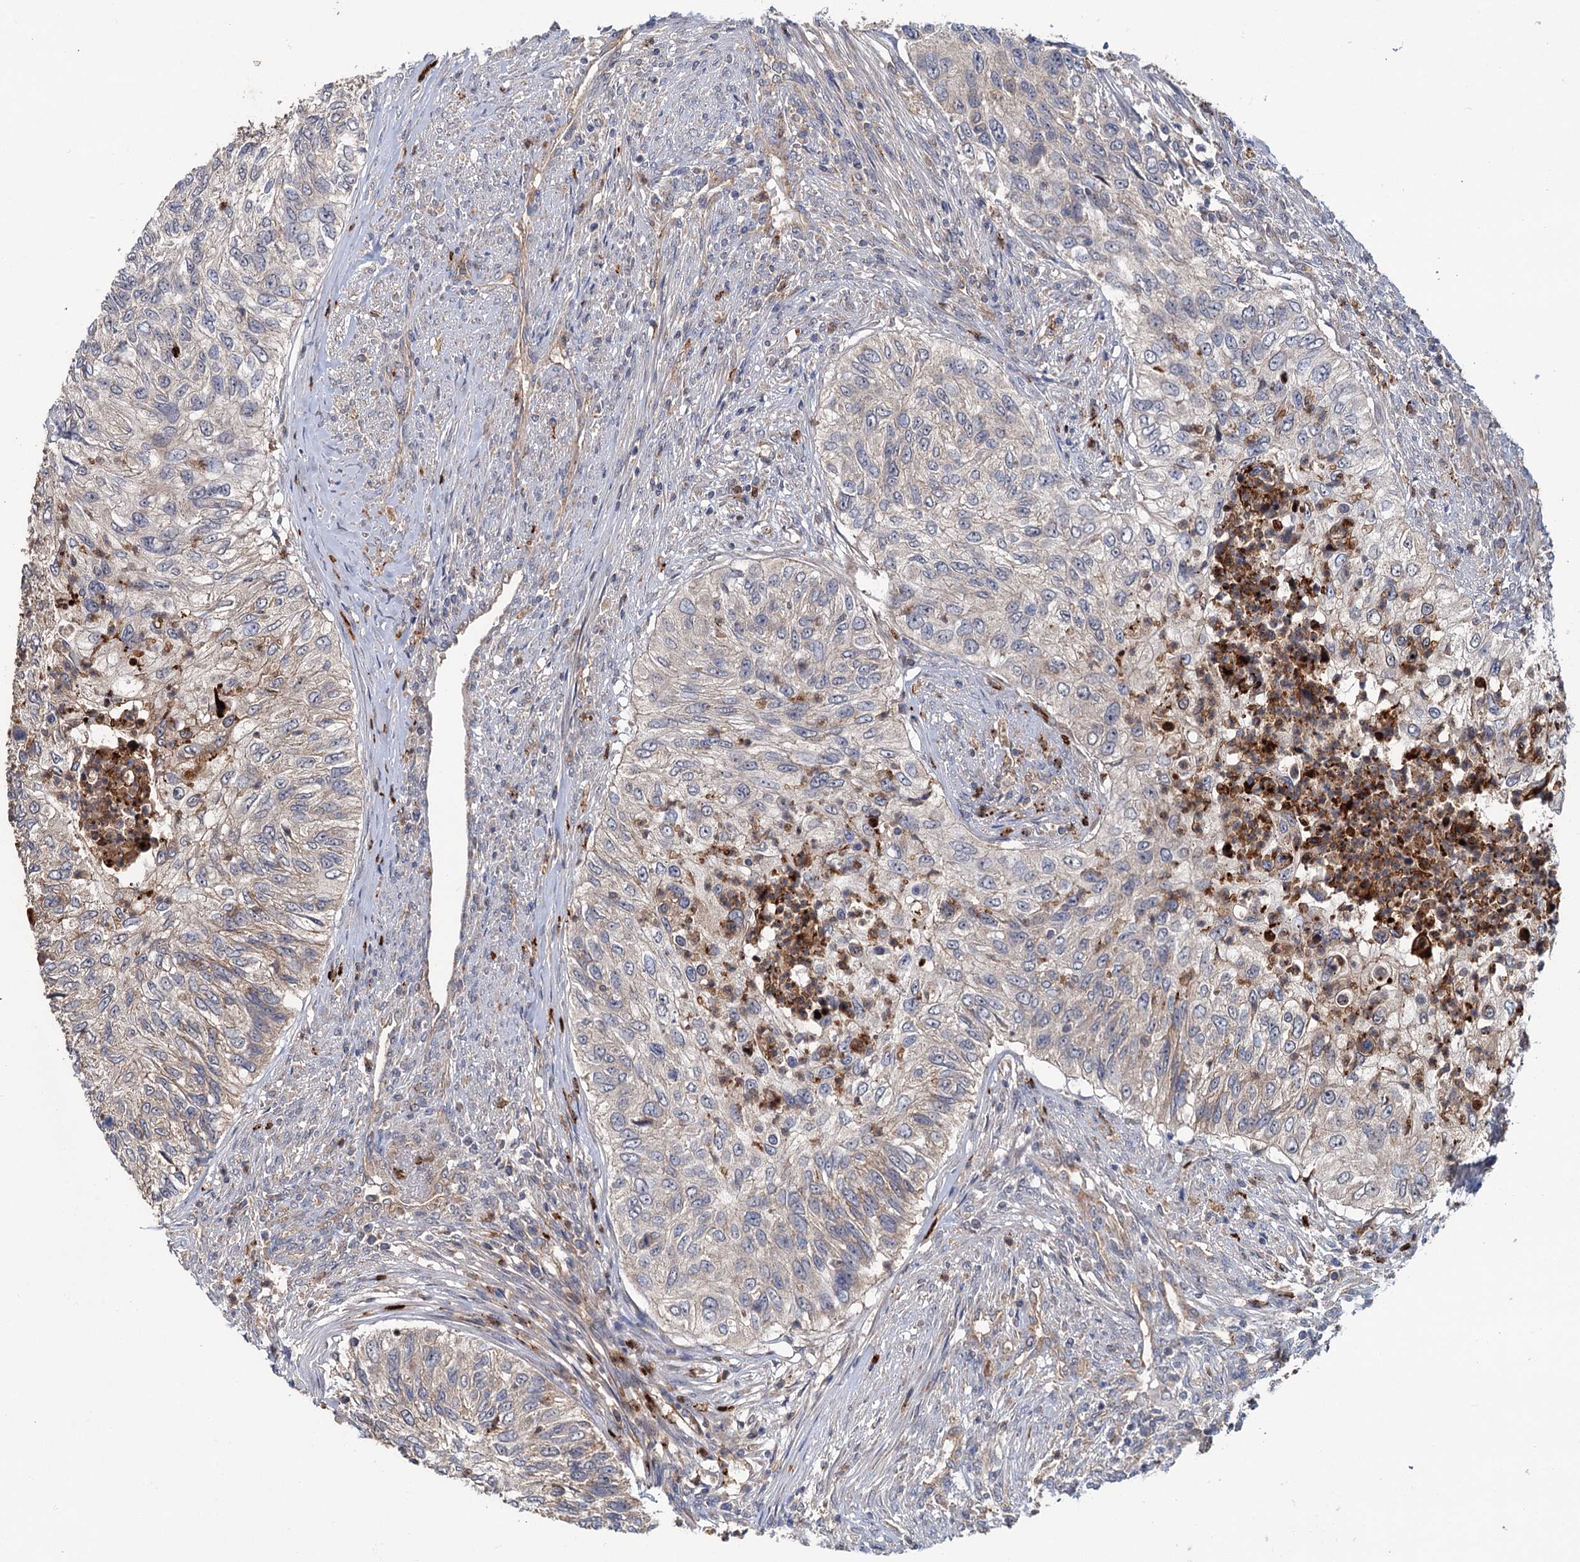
{"staining": {"intensity": "negative", "quantity": "none", "location": "none"}, "tissue": "urothelial cancer", "cell_type": "Tumor cells", "image_type": "cancer", "snomed": [{"axis": "morphology", "description": "Urothelial carcinoma, High grade"}, {"axis": "topography", "description": "Urinary bladder"}], "caption": "High power microscopy photomicrograph of an immunohistochemistry (IHC) micrograph of urothelial carcinoma (high-grade), revealing no significant expression in tumor cells.", "gene": "DYNC2H1", "patient": {"sex": "female", "age": 60}}